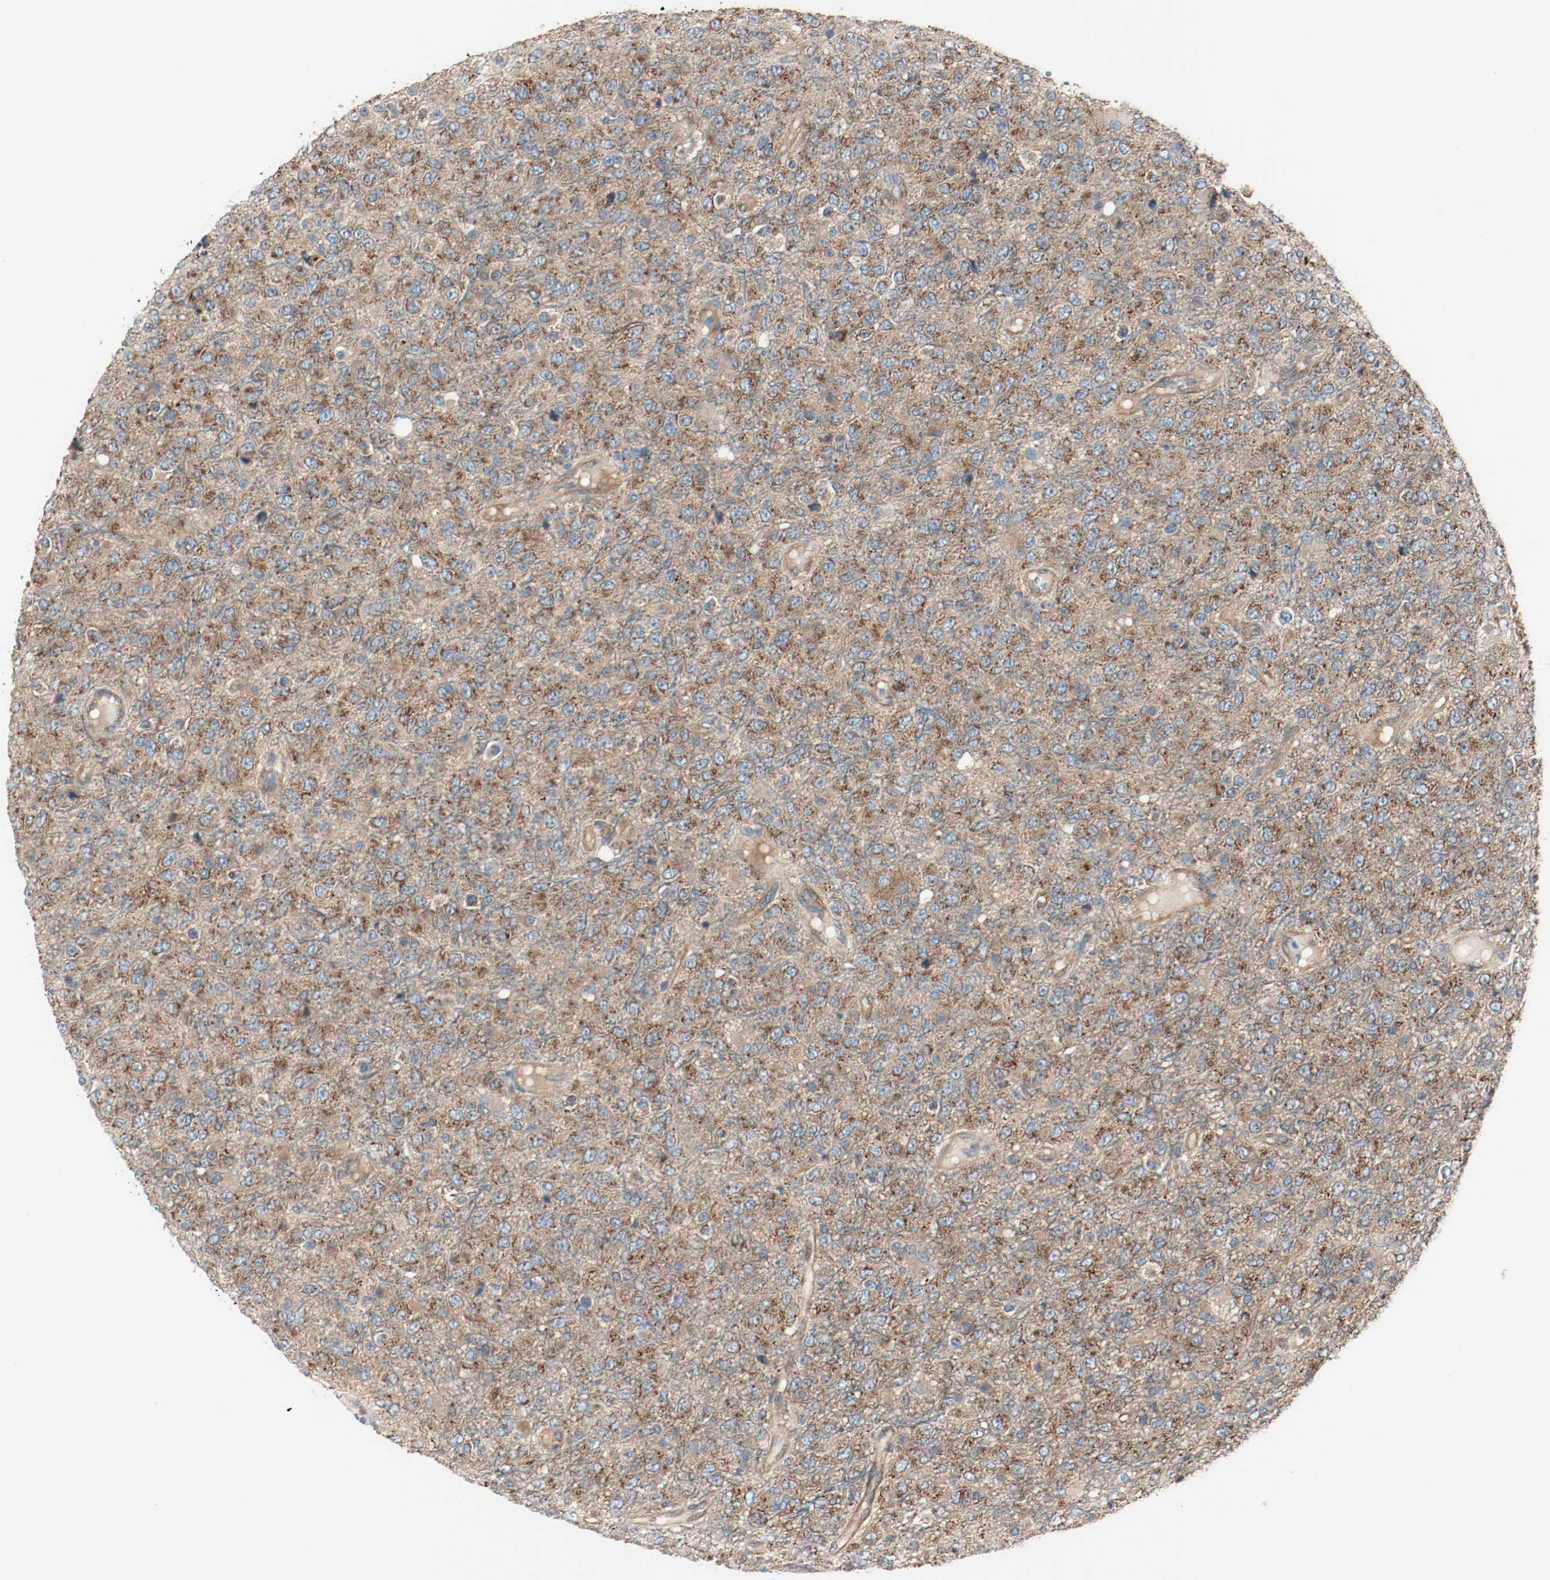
{"staining": {"intensity": "strong", "quantity": ">75%", "location": "cytoplasmic/membranous"}, "tissue": "glioma", "cell_type": "Tumor cells", "image_type": "cancer", "snomed": [{"axis": "morphology", "description": "Glioma, malignant, High grade"}, {"axis": "topography", "description": "pancreas cauda"}], "caption": "IHC (DAB) staining of glioma displays strong cytoplasmic/membranous protein staining in approximately >75% of tumor cells.", "gene": "PLCG1", "patient": {"sex": "male", "age": 60}}